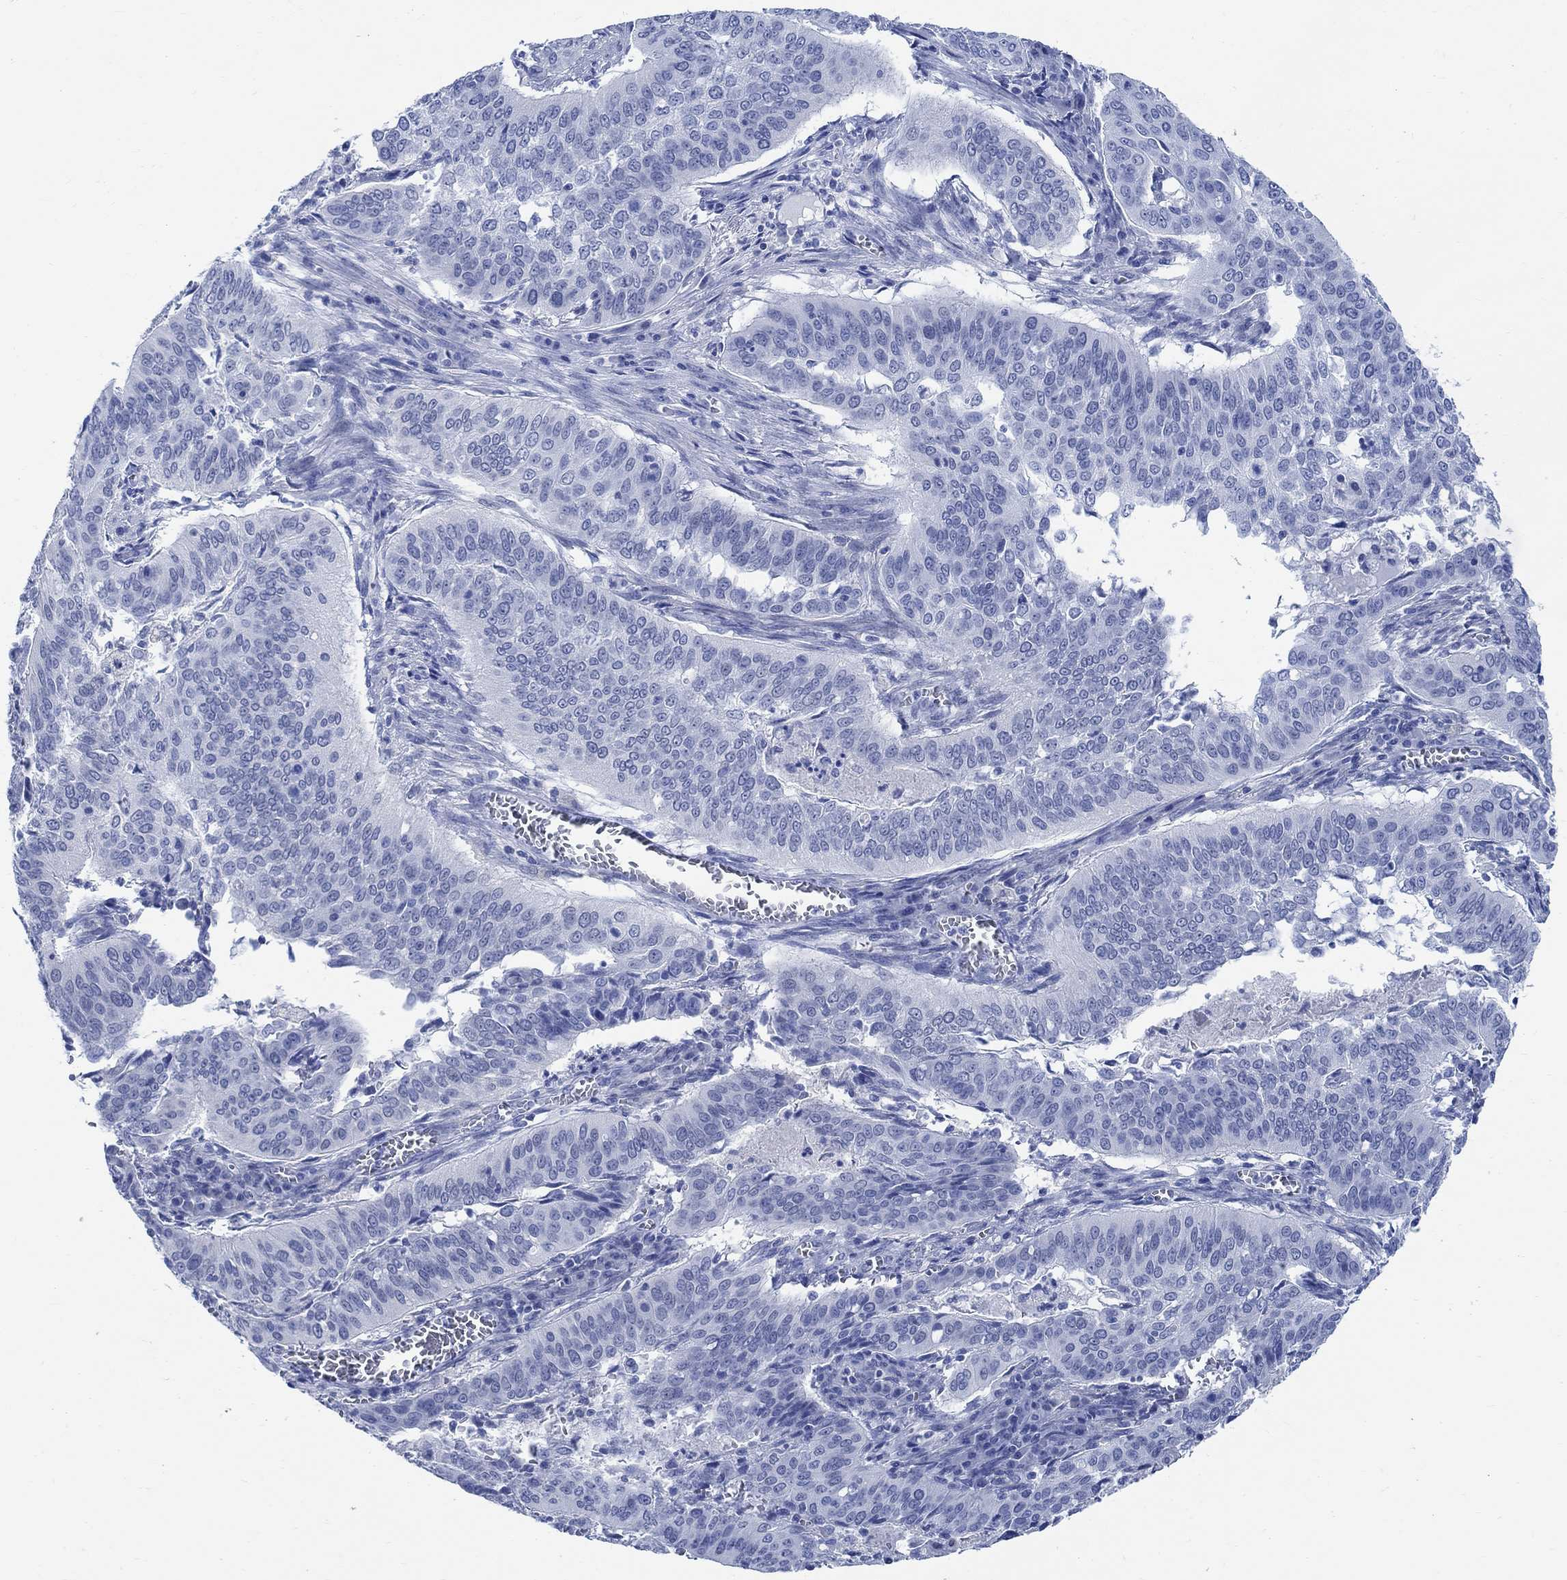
{"staining": {"intensity": "negative", "quantity": "none", "location": "none"}, "tissue": "cervical cancer", "cell_type": "Tumor cells", "image_type": "cancer", "snomed": [{"axis": "morphology", "description": "Squamous cell carcinoma, NOS"}, {"axis": "topography", "description": "Cervix"}], "caption": "Immunohistochemistry (IHC) histopathology image of neoplastic tissue: human squamous cell carcinoma (cervical) stained with DAB exhibits no significant protein staining in tumor cells.", "gene": "CAMK2N1", "patient": {"sex": "female", "age": 39}}